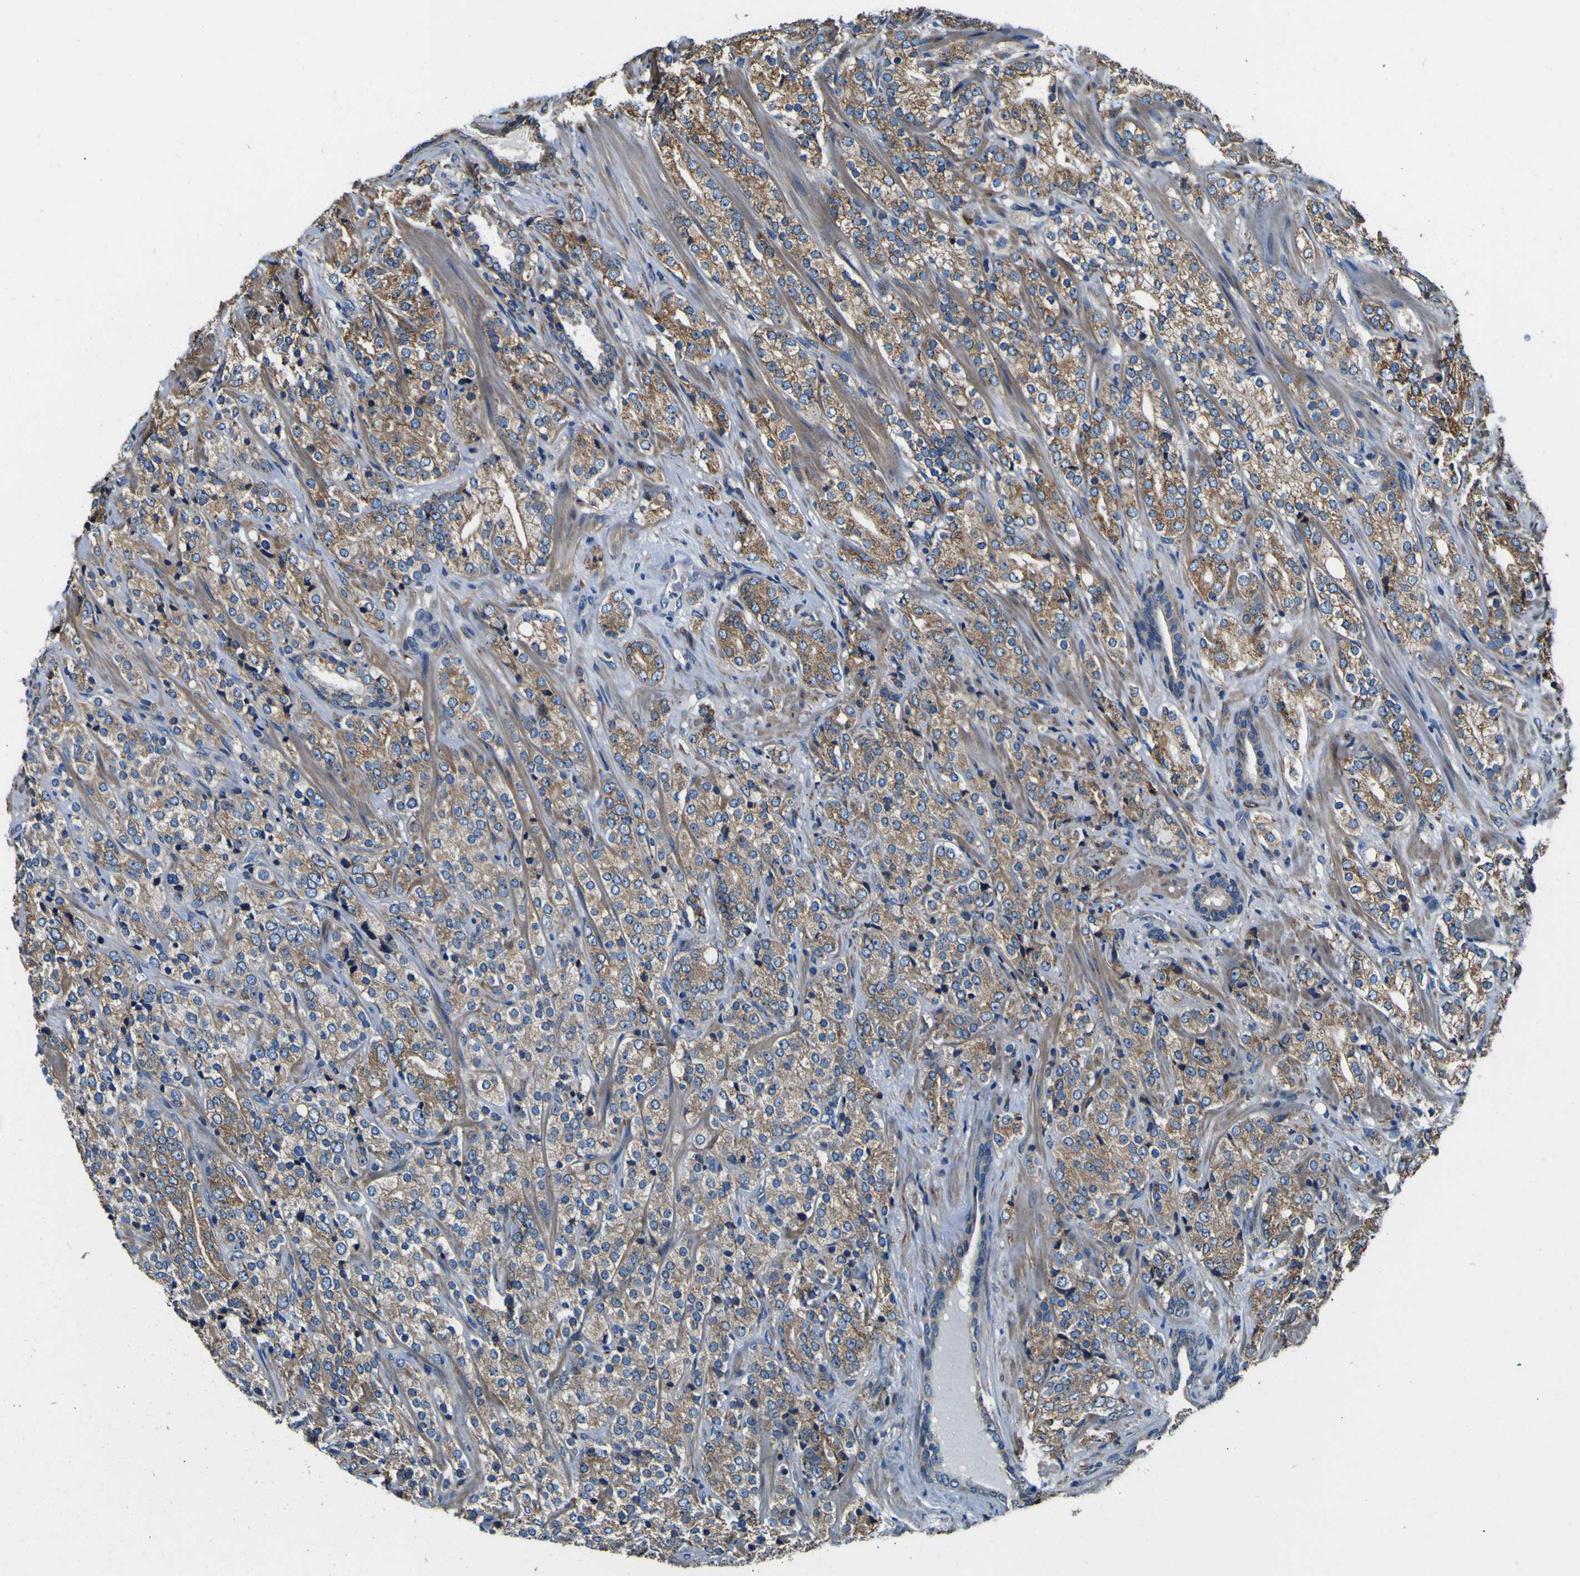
{"staining": {"intensity": "moderate", "quantity": ">75%", "location": "cytoplasmic/membranous"}, "tissue": "prostate cancer", "cell_type": "Tumor cells", "image_type": "cancer", "snomed": [{"axis": "morphology", "description": "Adenocarcinoma, High grade"}, {"axis": "topography", "description": "Prostate"}], "caption": "Protein expression analysis of human prostate cancer reveals moderate cytoplasmic/membranous positivity in approximately >75% of tumor cells.", "gene": "INPP5A", "patient": {"sex": "male", "age": 71}}